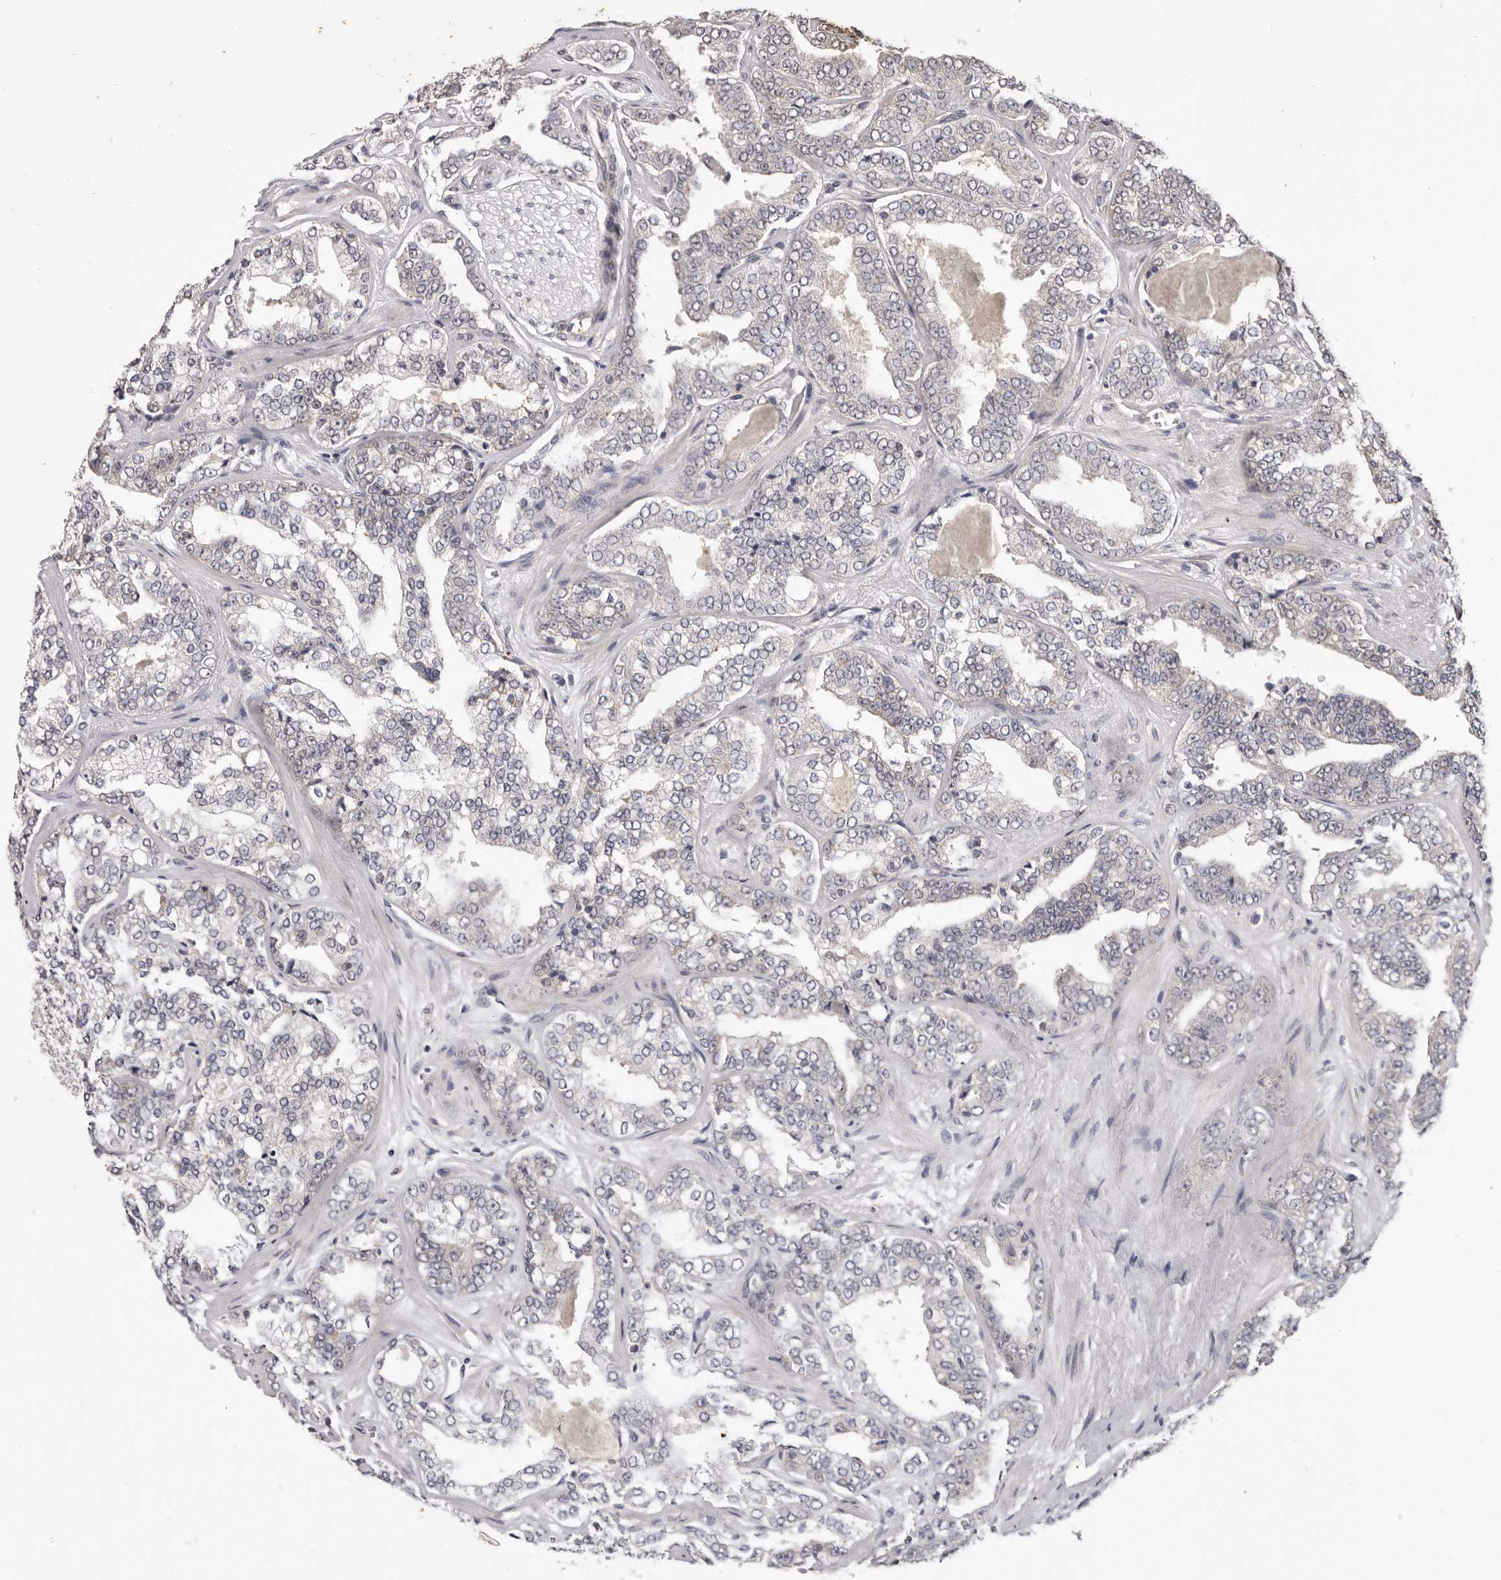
{"staining": {"intensity": "negative", "quantity": "none", "location": "none"}, "tissue": "prostate cancer", "cell_type": "Tumor cells", "image_type": "cancer", "snomed": [{"axis": "morphology", "description": "Adenocarcinoma, High grade"}, {"axis": "topography", "description": "Prostate"}], "caption": "Tumor cells show no significant positivity in prostate cancer.", "gene": "LINGO2", "patient": {"sex": "male", "age": 71}}